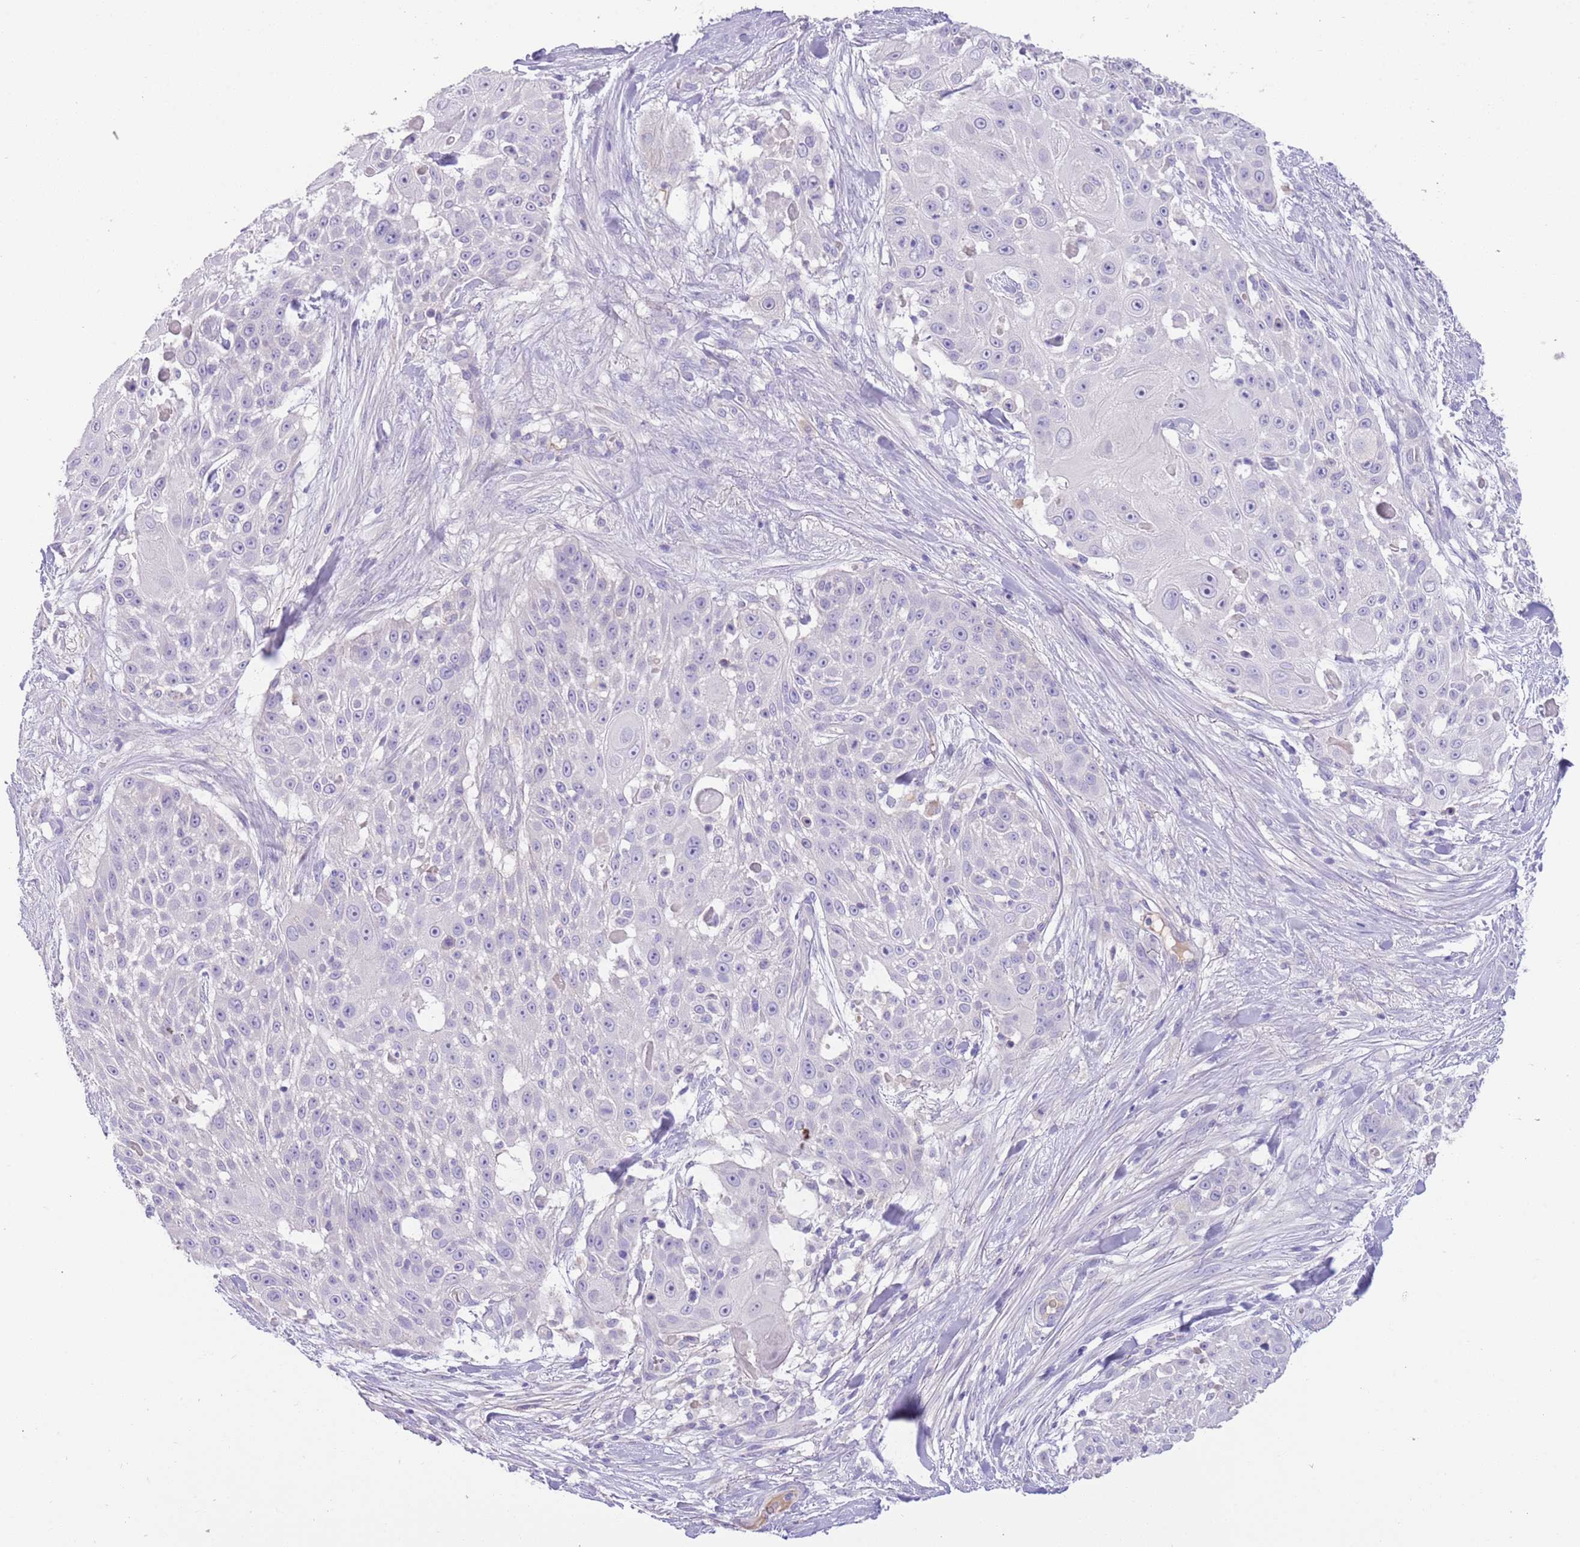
{"staining": {"intensity": "negative", "quantity": "none", "location": "none"}, "tissue": "skin cancer", "cell_type": "Tumor cells", "image_type": "cancer", "snomed": [{"axis": "morphology", "description": "Squamous cell carcinoma, NOS"}, {"axis": "topography", "description": "Skin"}], "caption": "Tumor cells are negative for protein expression in human skin cancer. (Brightfield microscopy of DAB (3,3'-diaminobenzidine) IHC at high magnification).", "gene": "IGFL4", "patient": {"sex": "female", "age": 86}}